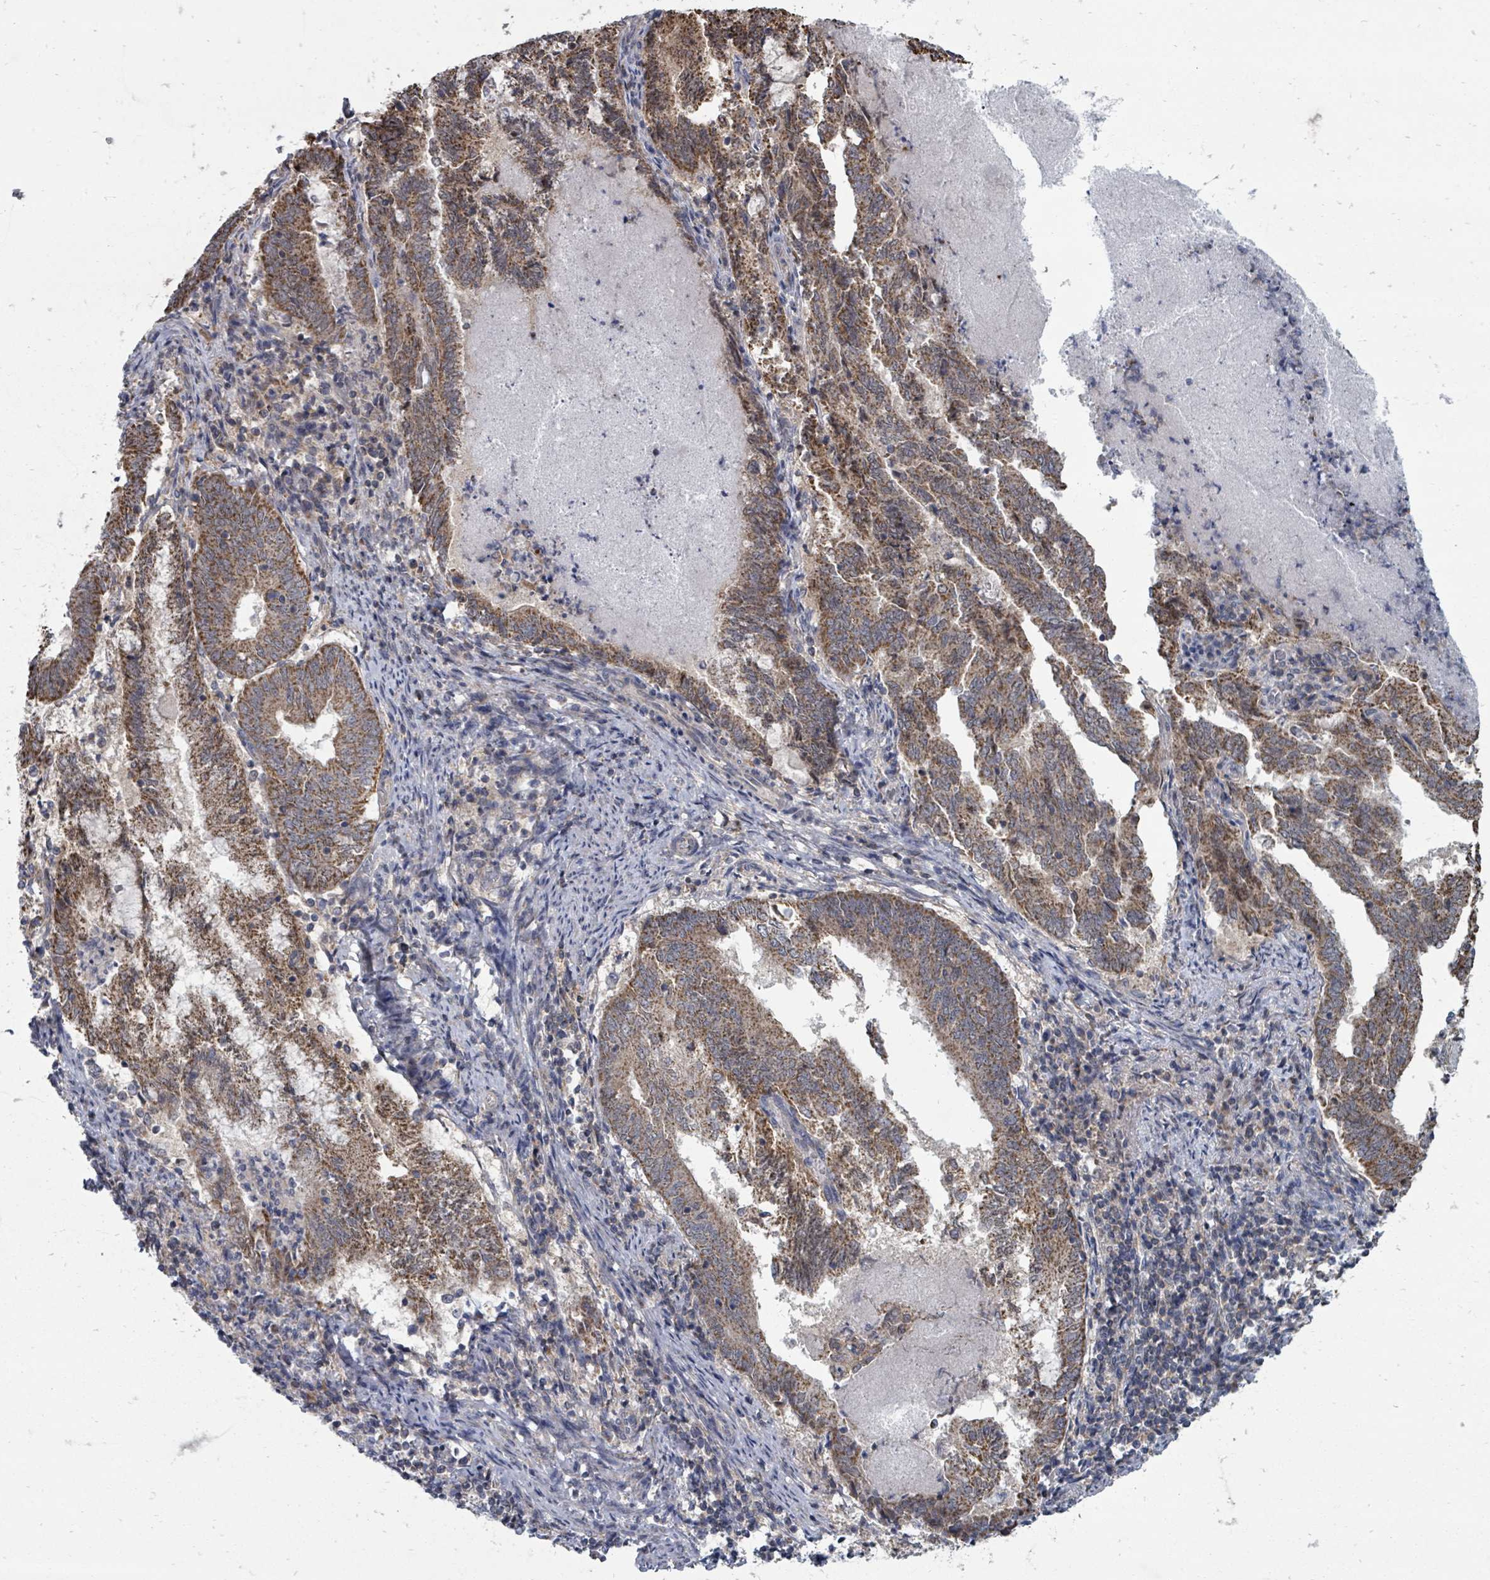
{"staining": {"intensity": "moderate", "quantity": ">75%", "location": "cytoplasmic/membranous"}, "tissue": "endometrial cancer", "cell_type": "Tumor cells", "image_type": "cancer", "snomed": [{"axis": "morphology", "description": "Adenocarcinoma, NOS"}, {"axis": "topography", "description": "Endometrium"}], "caption": "Endometrial cancer tissue demonstrates moderate cytoplasmic/membranous positivity in approximately >75% of tumor cells", "gene": "MAGOHB", "patient": {"sex": "female", "age": 80}}